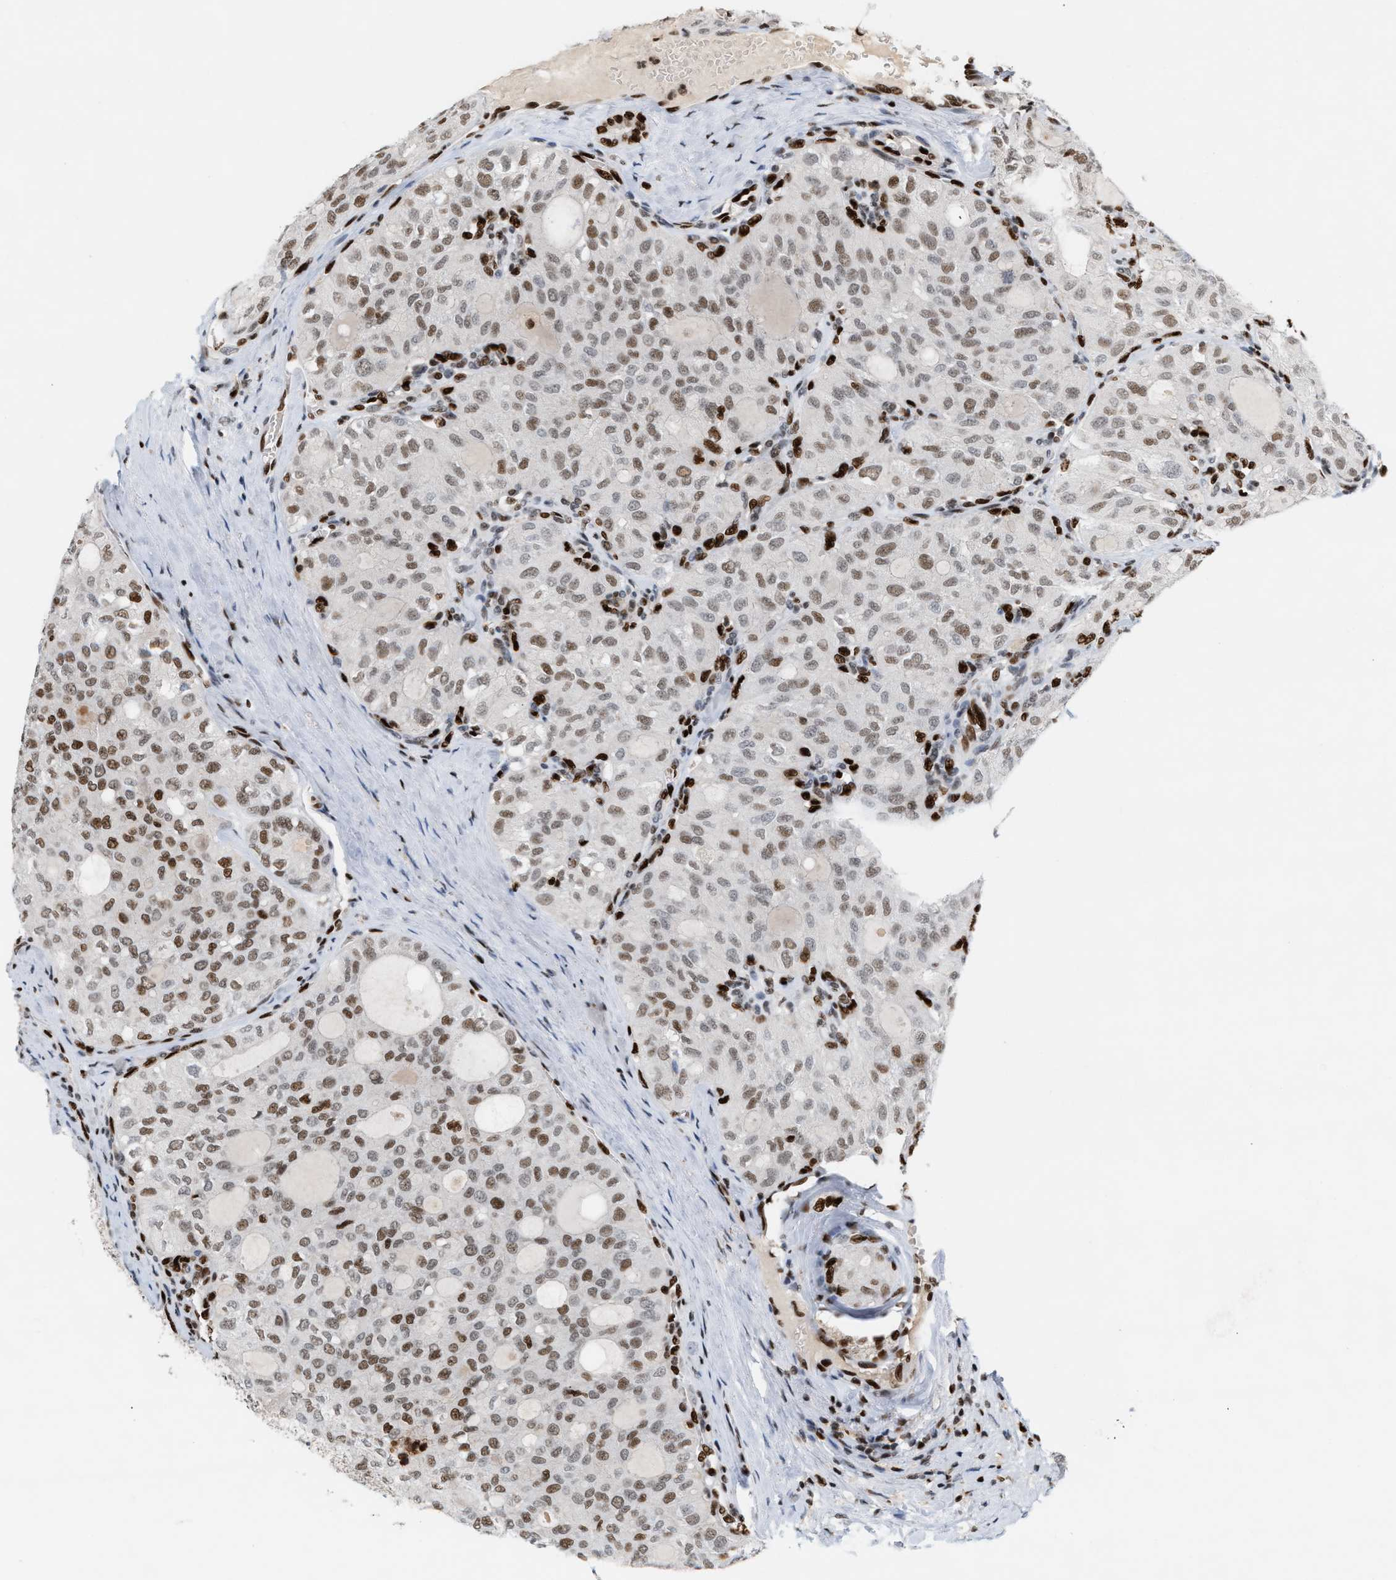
{"staining": {"intensity": "weak", "quantity": ">75%", "location": "nuclear"}, "tissue": "thyroid cancer", "cell_type": "Tumor cells", "image_type": "cancer", "snomed": [{"axis": "morphology", "description": "Follicular adenoma carcinoma, NOS"}, {"axis": "topography", "description": "Thyroid gland"}], "caption": "Human thyroid cancer stained with a protein marker demonstrates weak staining in tumor cells.", "gene": "RNASEK-C17orf49", "patient": {"sex": "male", "age": 75}}